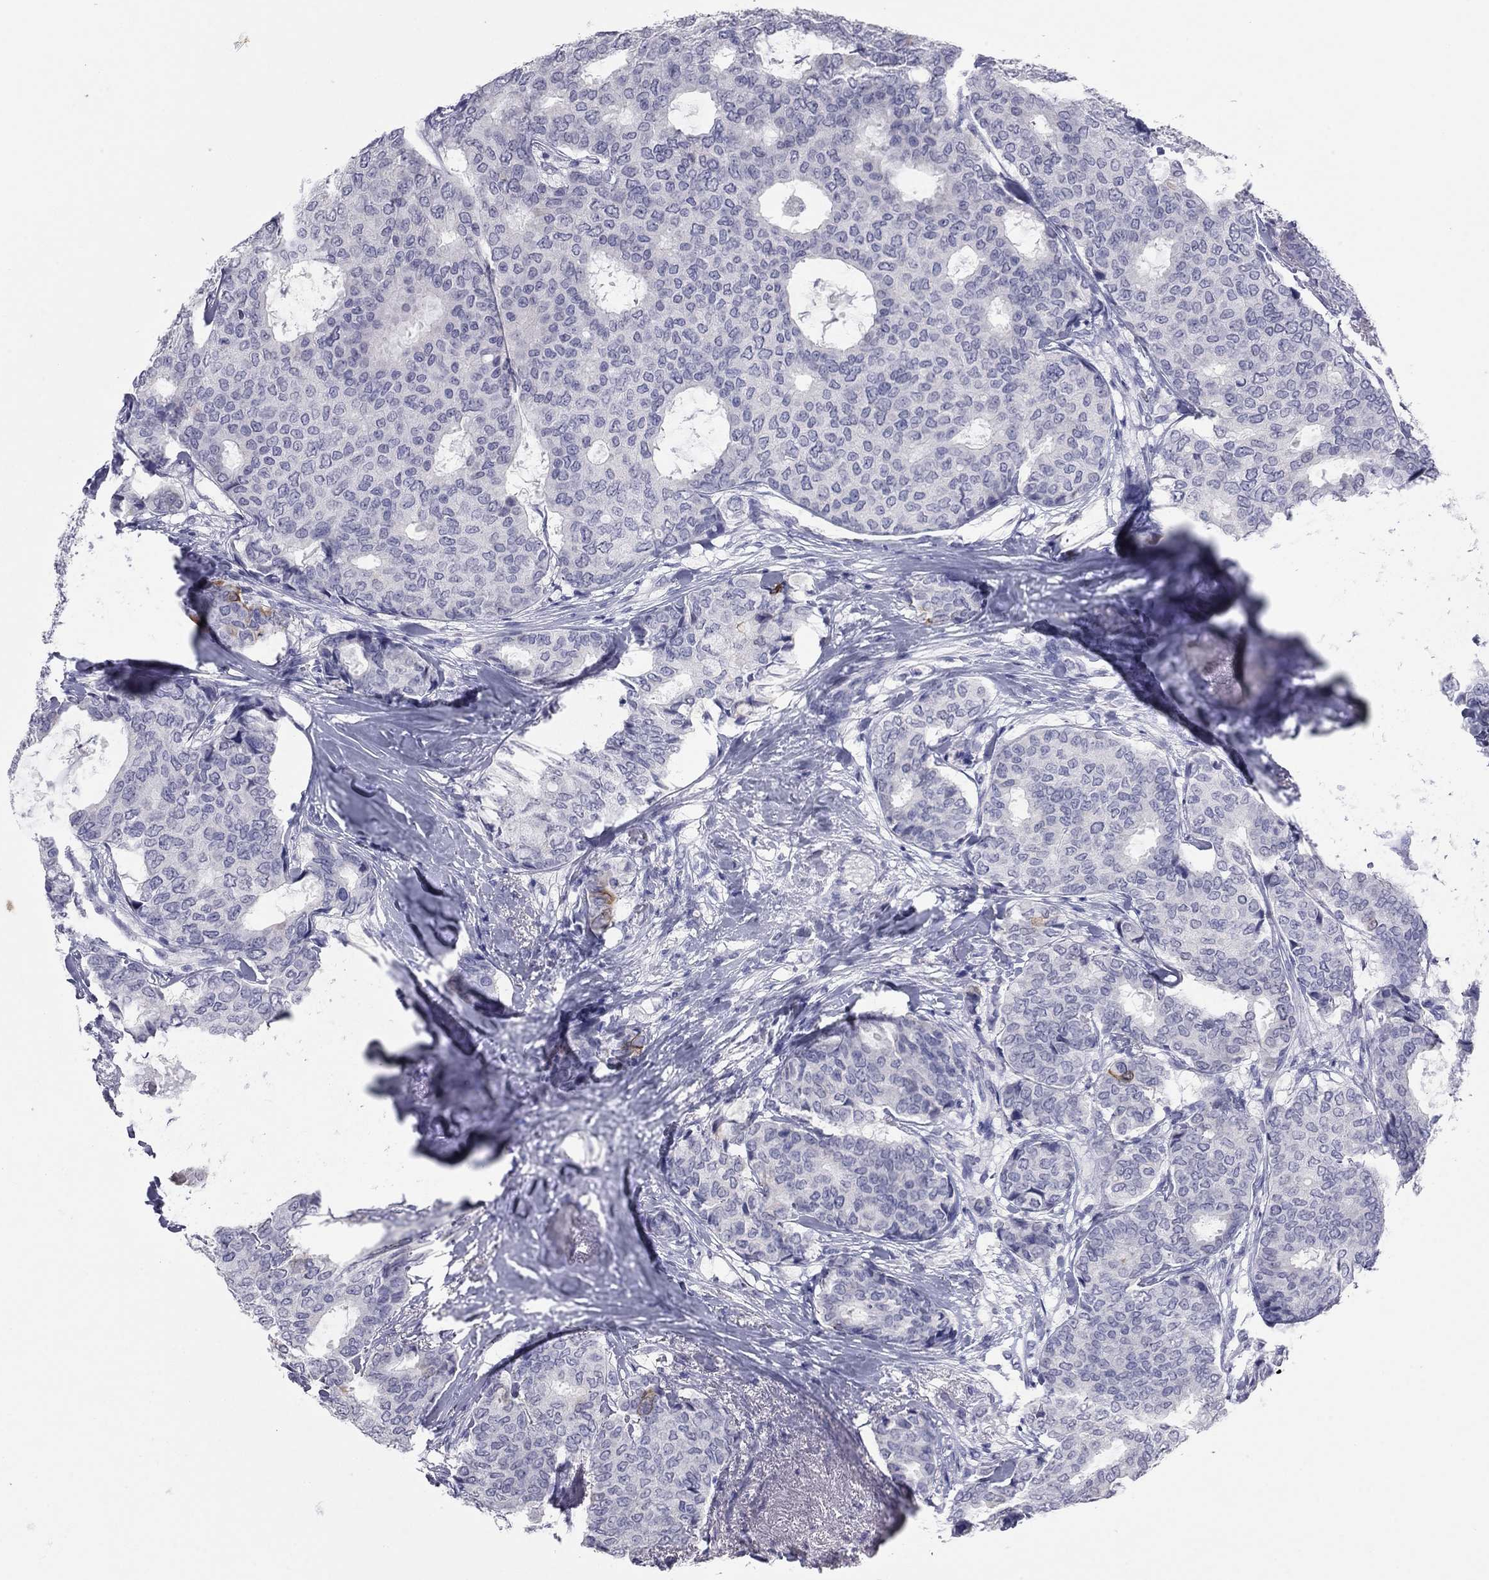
{"staining": {"intensity": "negative", "quantity": "none", "location": "none"}, "tissue": "breast cancer", "cell_type": "Tumor cells", "image_type": "cancer", "snomed": [{"axis": "morphology", "description": "Duct carcinoma"}, {"axis": "topography", "description": "Breast"}], "caption": "The immunohistochemistry histopathology image has no significant expression in tumor cells of invasive ductal carcinoma (breast) tissue.", "gene": "KRT75", "patient": {"sex": "female", "age": 75}}